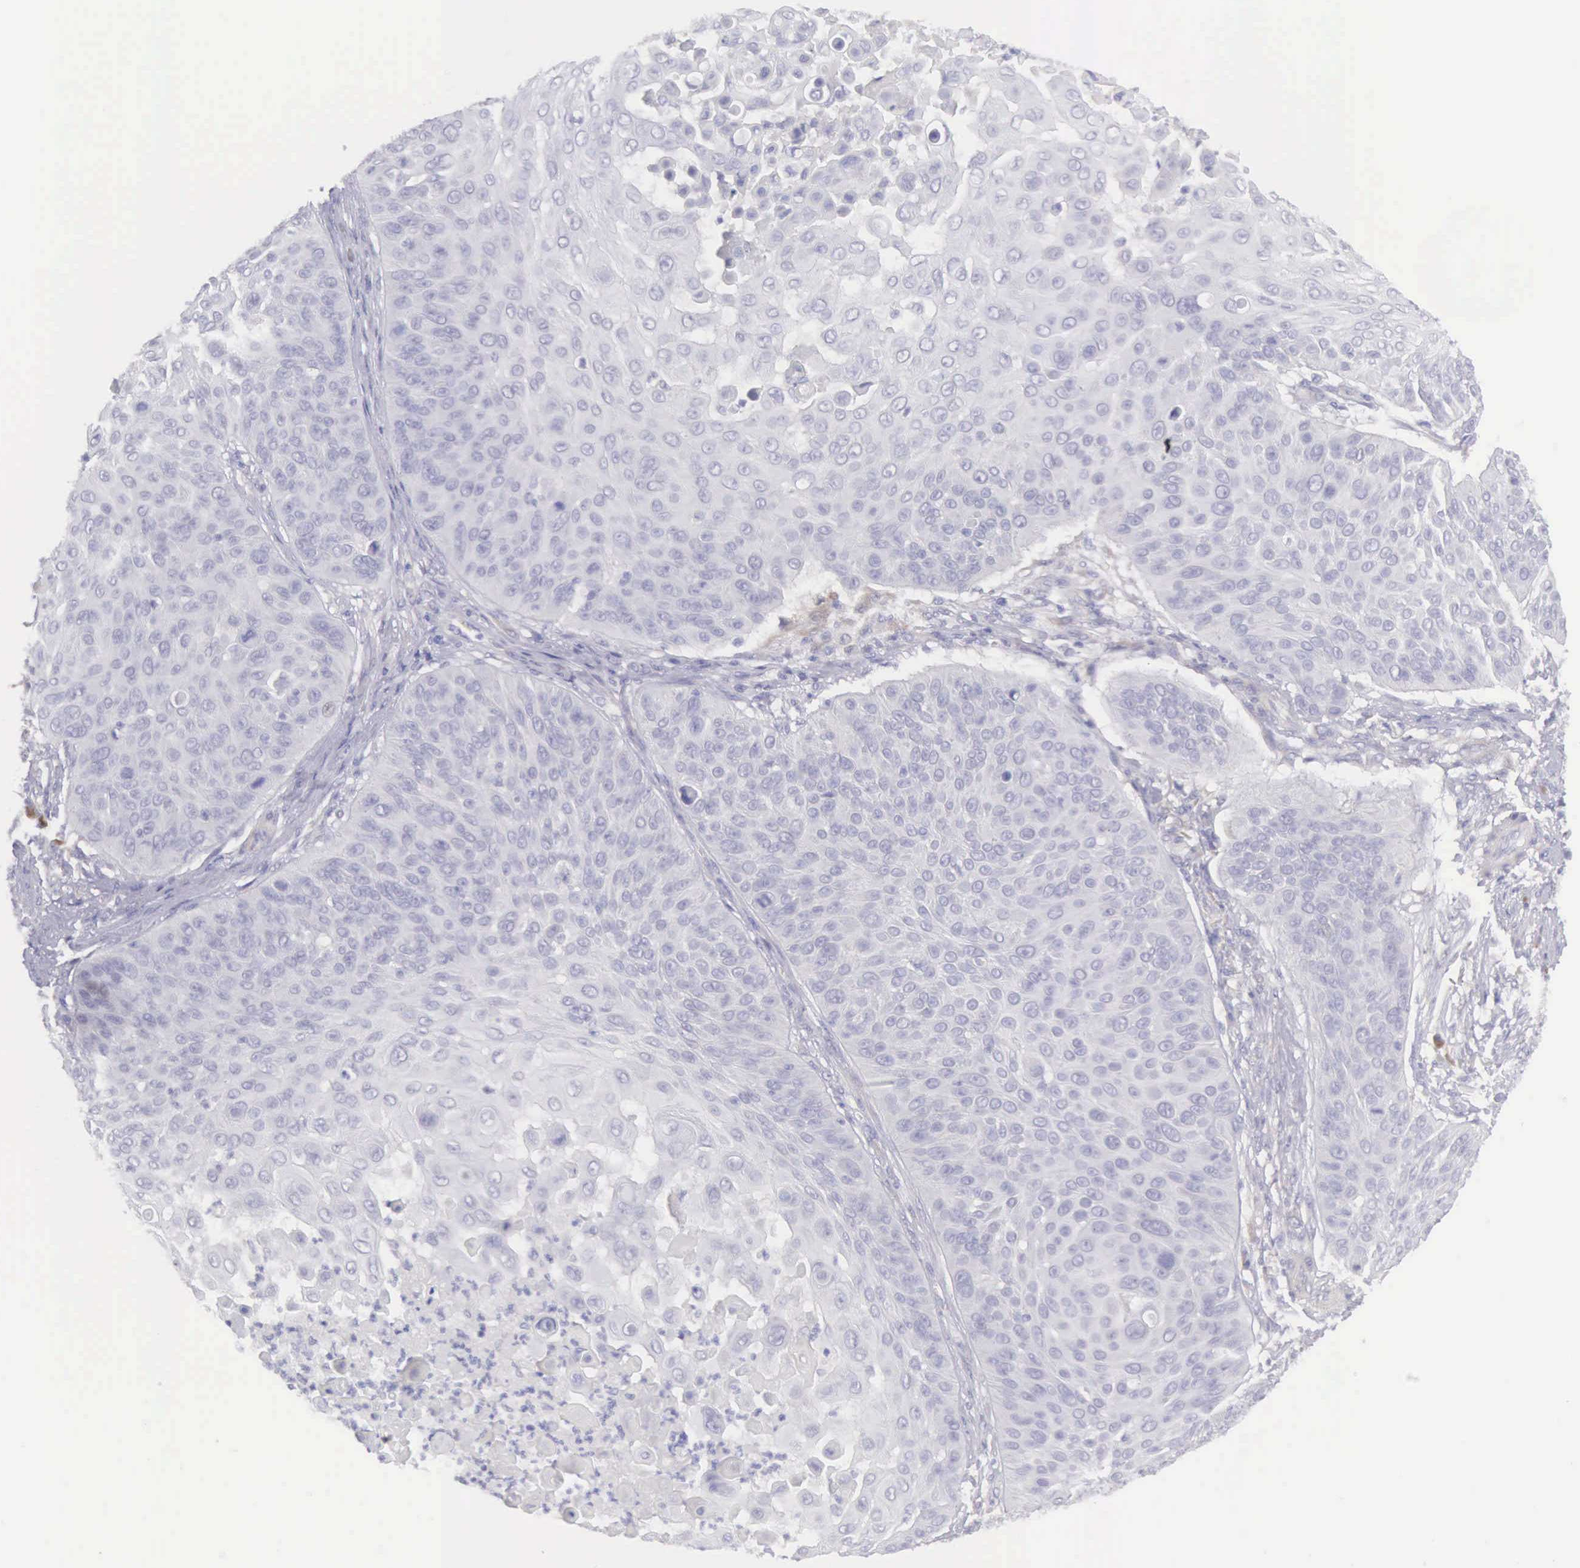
{"staining": {"intensity": "negative", "quantity": "none", "location": "none"}, "tissue": "skin cancer", "cell_type": "Tumor cells", "image_type": "cancer", "snomed": [{"axis": "morphology", "description": "Squamous cell carcinoma, NOS"}, {"axis": "topography", "description": "Skin"}], "caption": "An IHC histopathology image of skin cancer is shown. There is no staining in tumor cells of skin cancer.", "gene": "ARFGAP3", "patient": {"sex": "male", "age": 82}}